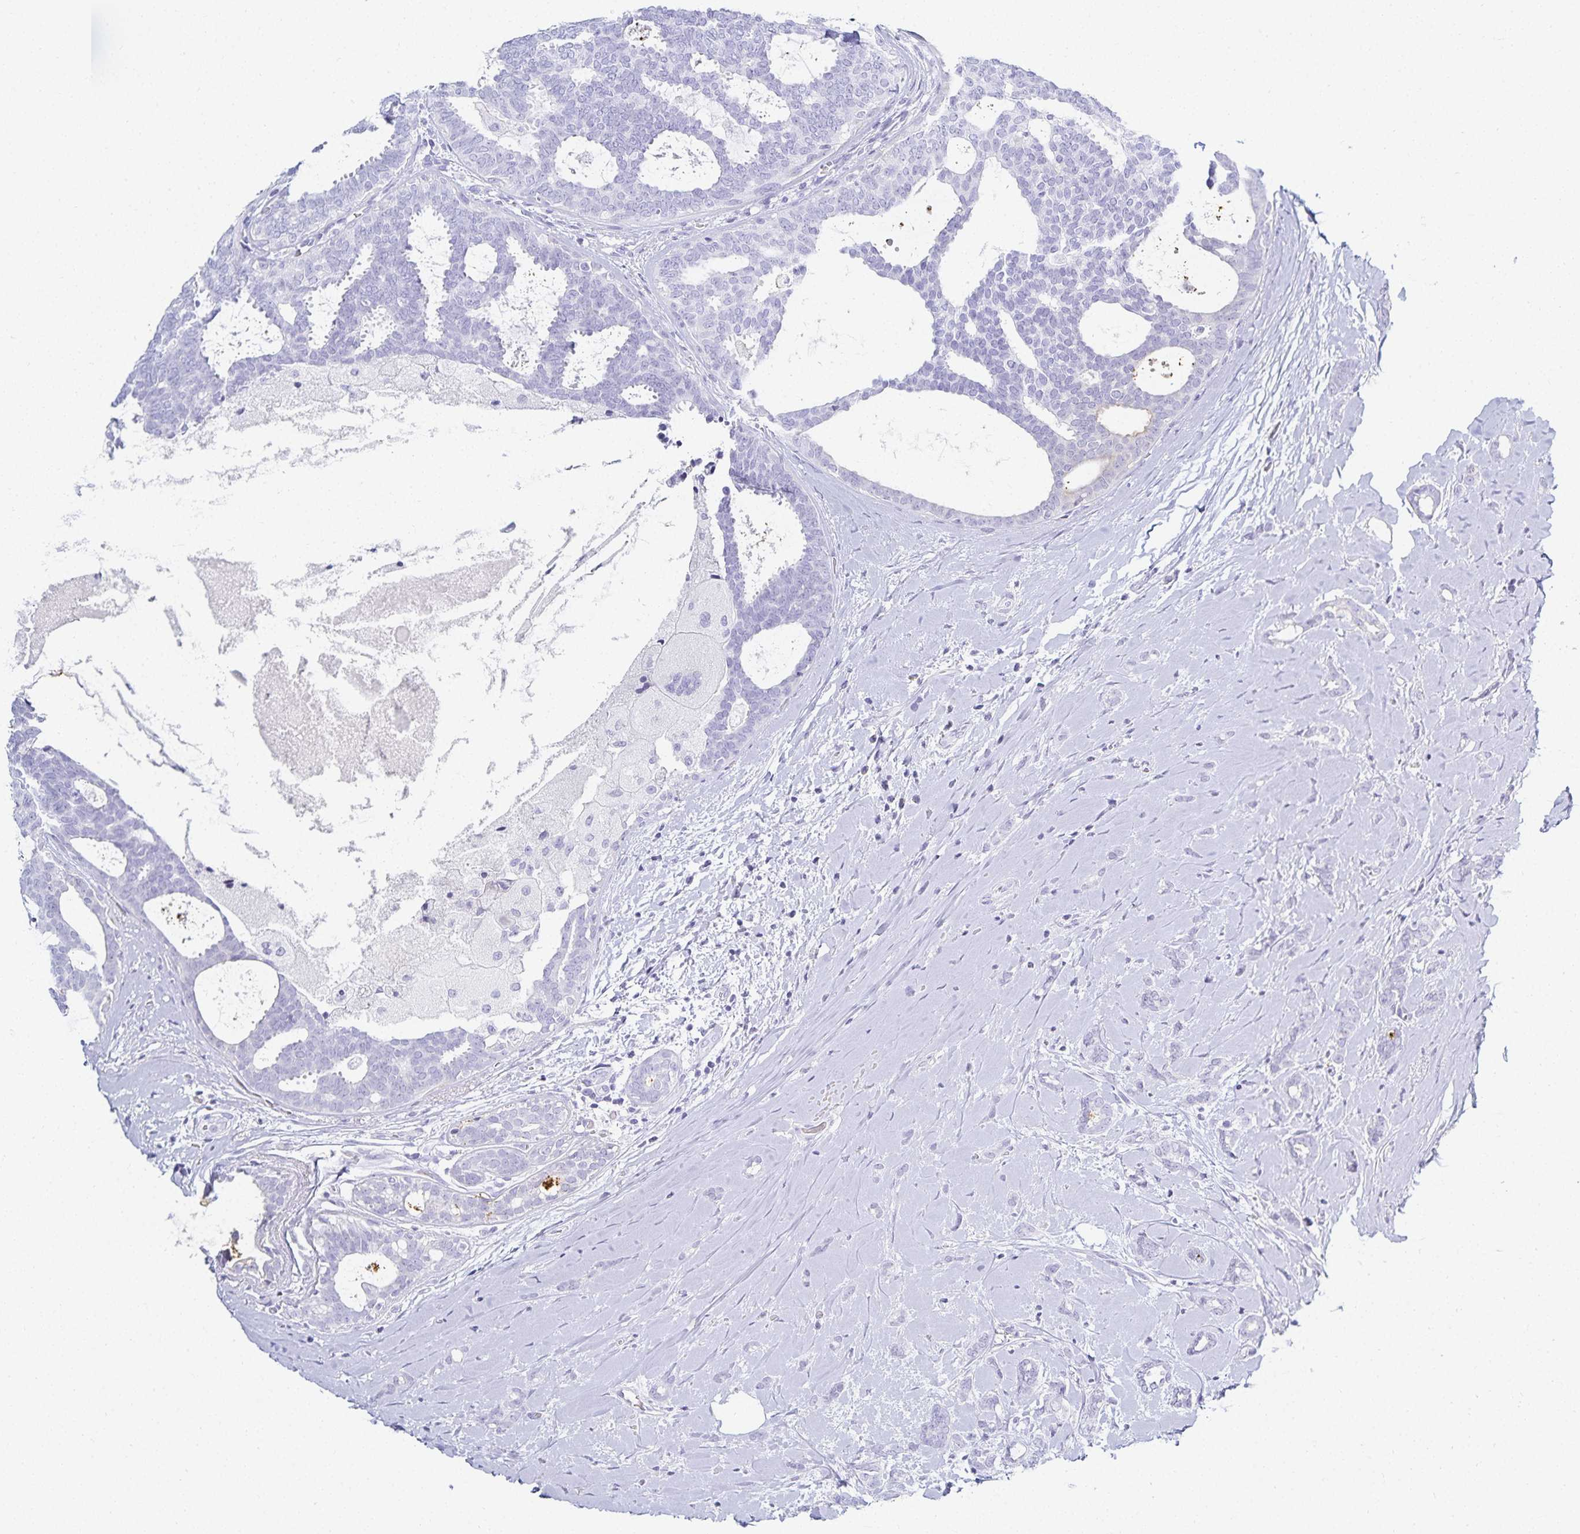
{"staining": {"intensity": "negative", "quantity": "none", "location": "none"}, "tissue": "breast cancer", "cell_type": "Tumor cells", "image_type": "cancer", "snomed": [{"axis": "morphology", "description": "Intraductal carcinoma, in situ"}, {"axis": "morphology", "description": "Duct carcinoma"}, {"axis": "morphology", "description": "Lobular carcinoma, in situ"}, {"axis": "topography", "description": "Breast"}], "caption": "Immunohistochemistry (IHC) of lobular carcinoma in situ (breast) exhibits no expression in tumor cells.", "gene": "GP2", "patient": {"sex": "female", "age": 44}}